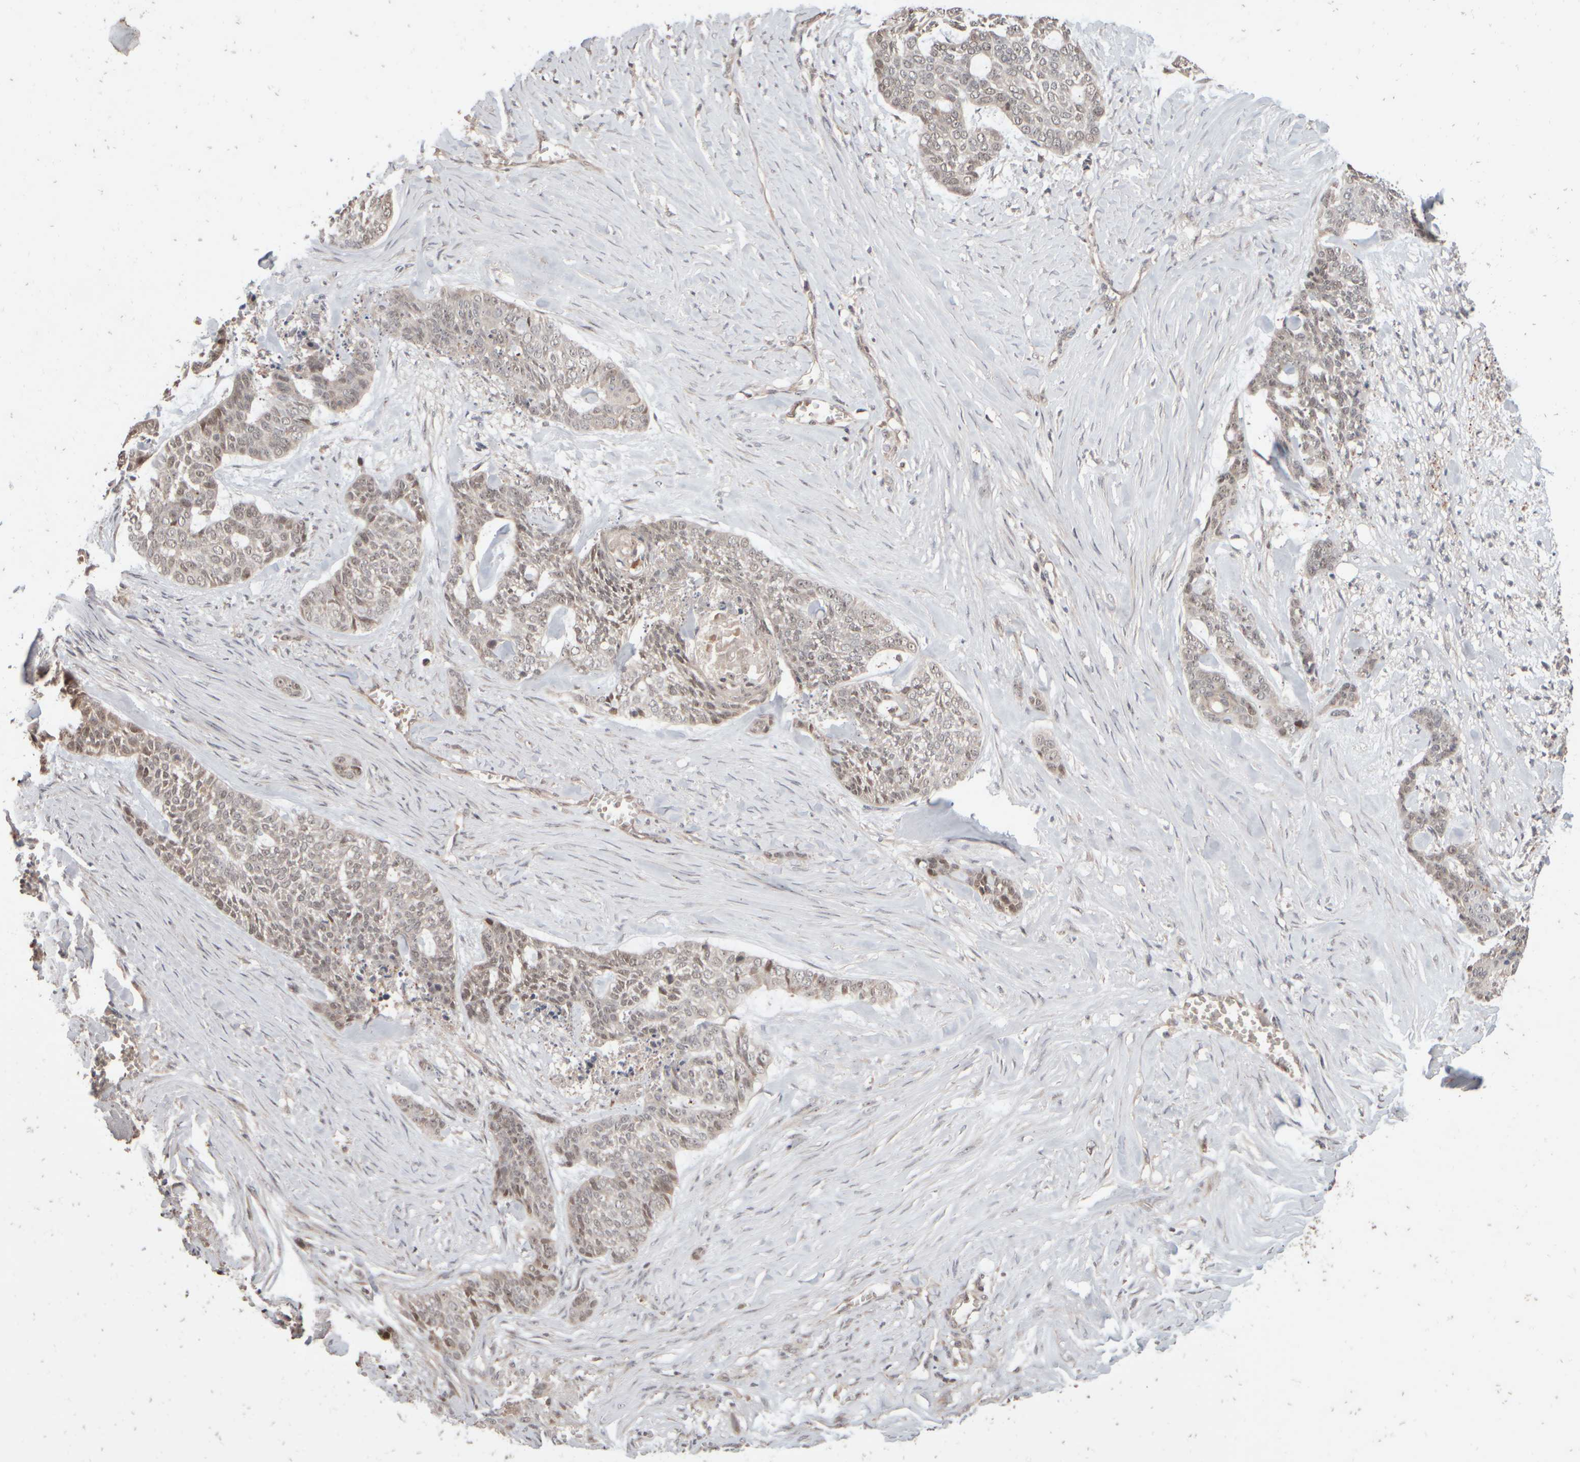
{"staining": {"intensity": "weak", "quantity": "25%-75%", "location": "nuclear"}, "tissue": "skin cancer", "cell_type": "Tumor cells", "image_type": "cancer", "snomed": [{"axis": "morphology", "description": "Basal cell carcinoma"}, {"axis": "topography", "description": "Skin"}], "caption": "Protein staining by immunohistochemistry exhibits weak nuclear staining in about 25%-75% of tumor cells in skin basal cell carcinoma. (DAB (3,3'-diaminobenzidine) = brown stain, brightfield microscopy at high magnification).", "gene": "ABHD11", "patient": {"sex": "female", "age": 64}}